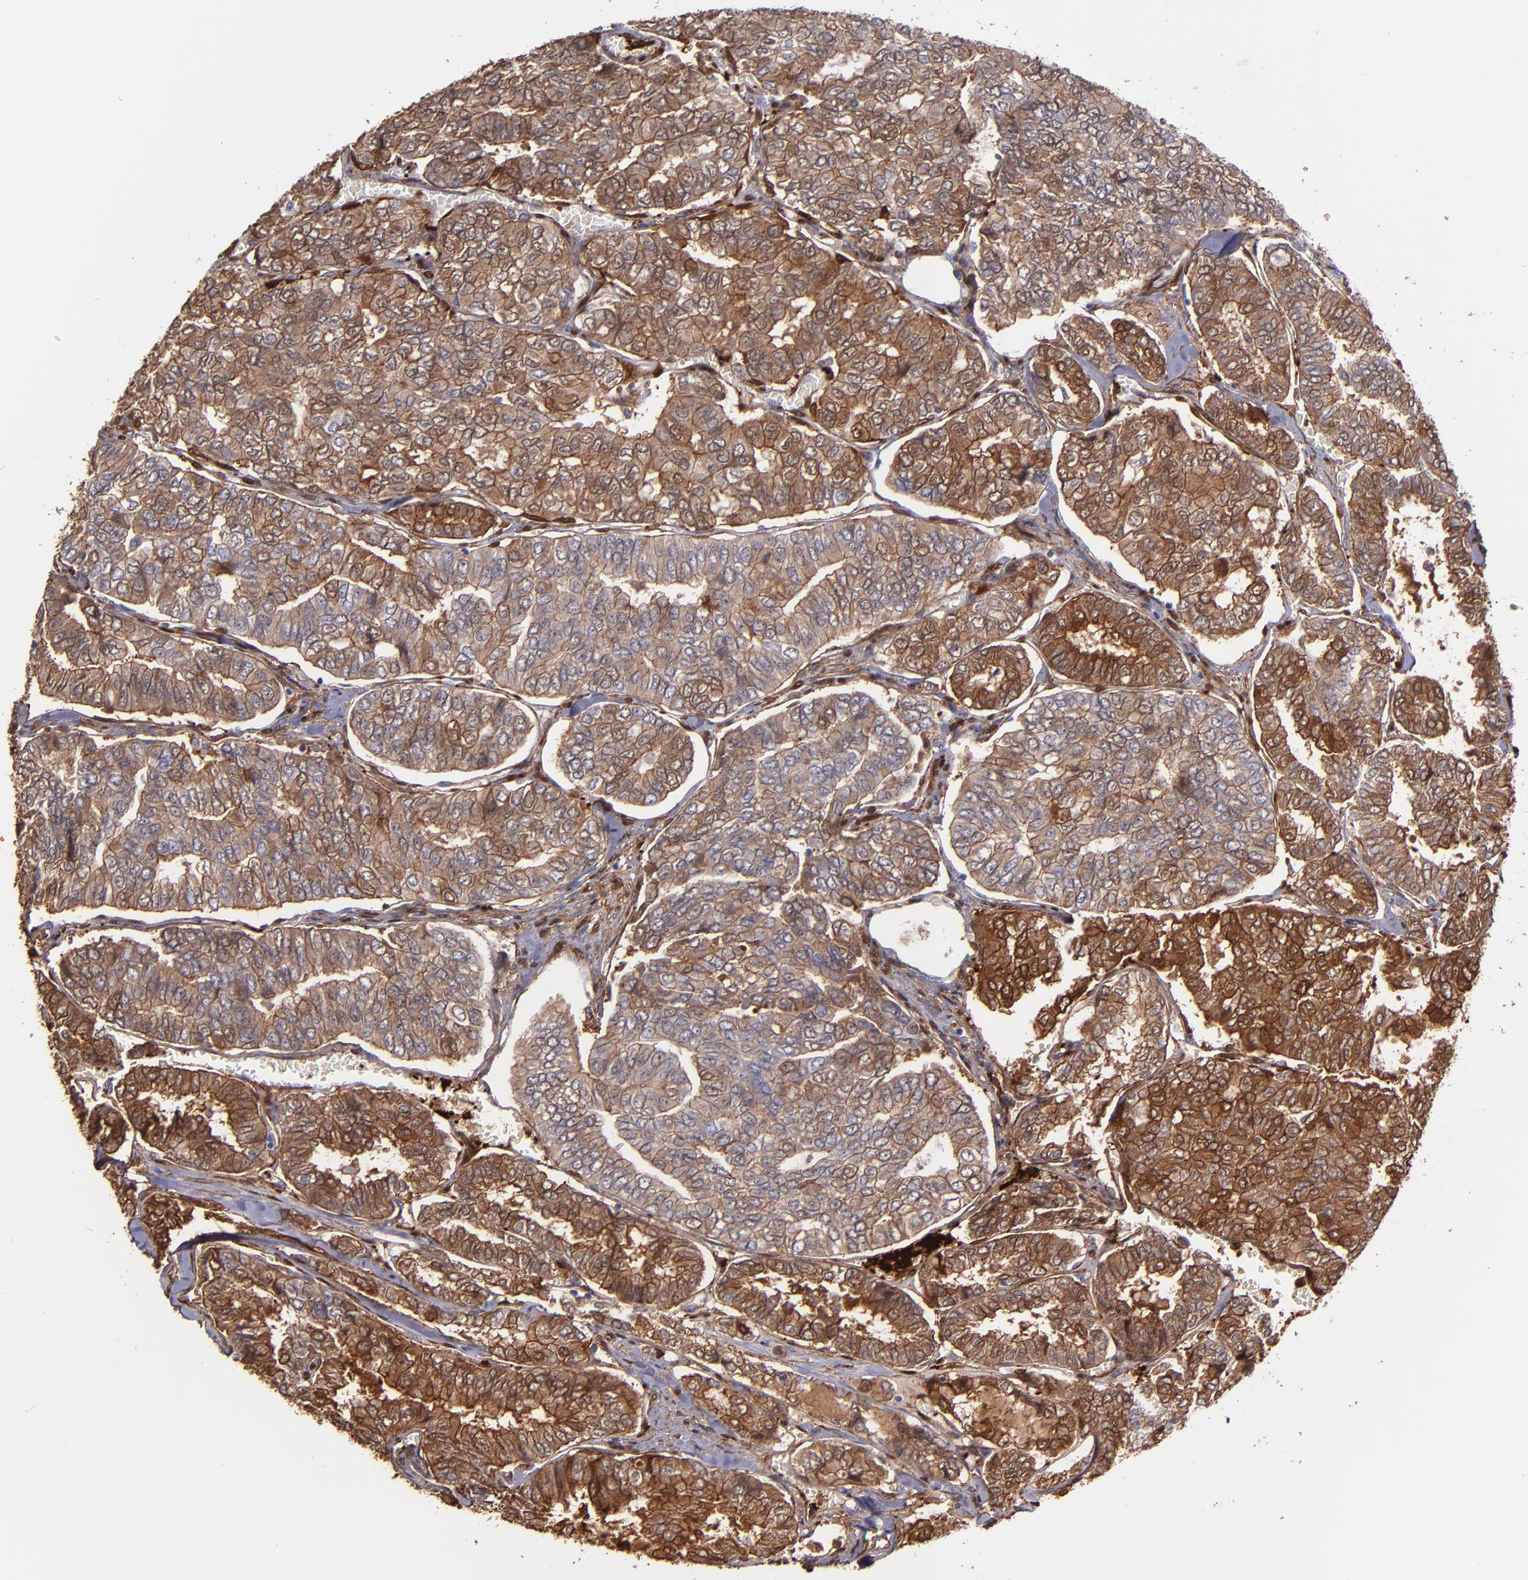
{"staining": {"intensity": "moderate", "quantity": ">75%", "location": "cytoplasmic/membranous"}, "tissue": "thyroid cancer", "cell_type": "Tumor cells", "image_type": "cancer", "snomed": [{"axis": "morphology", "description": "Papillary adenocarcinoma, NOS"}, {"axis": "topography", "description": "Thyroid gland"}], "caption": "Protein analysis of thyroid cancer (papillary adenocarcinoma) tissue reveals moderate cytoplasmic/membranous positivity in about >75% of tumor cells.", "gene": "VCL", "patient": {"sex": "female", "age": 35}}